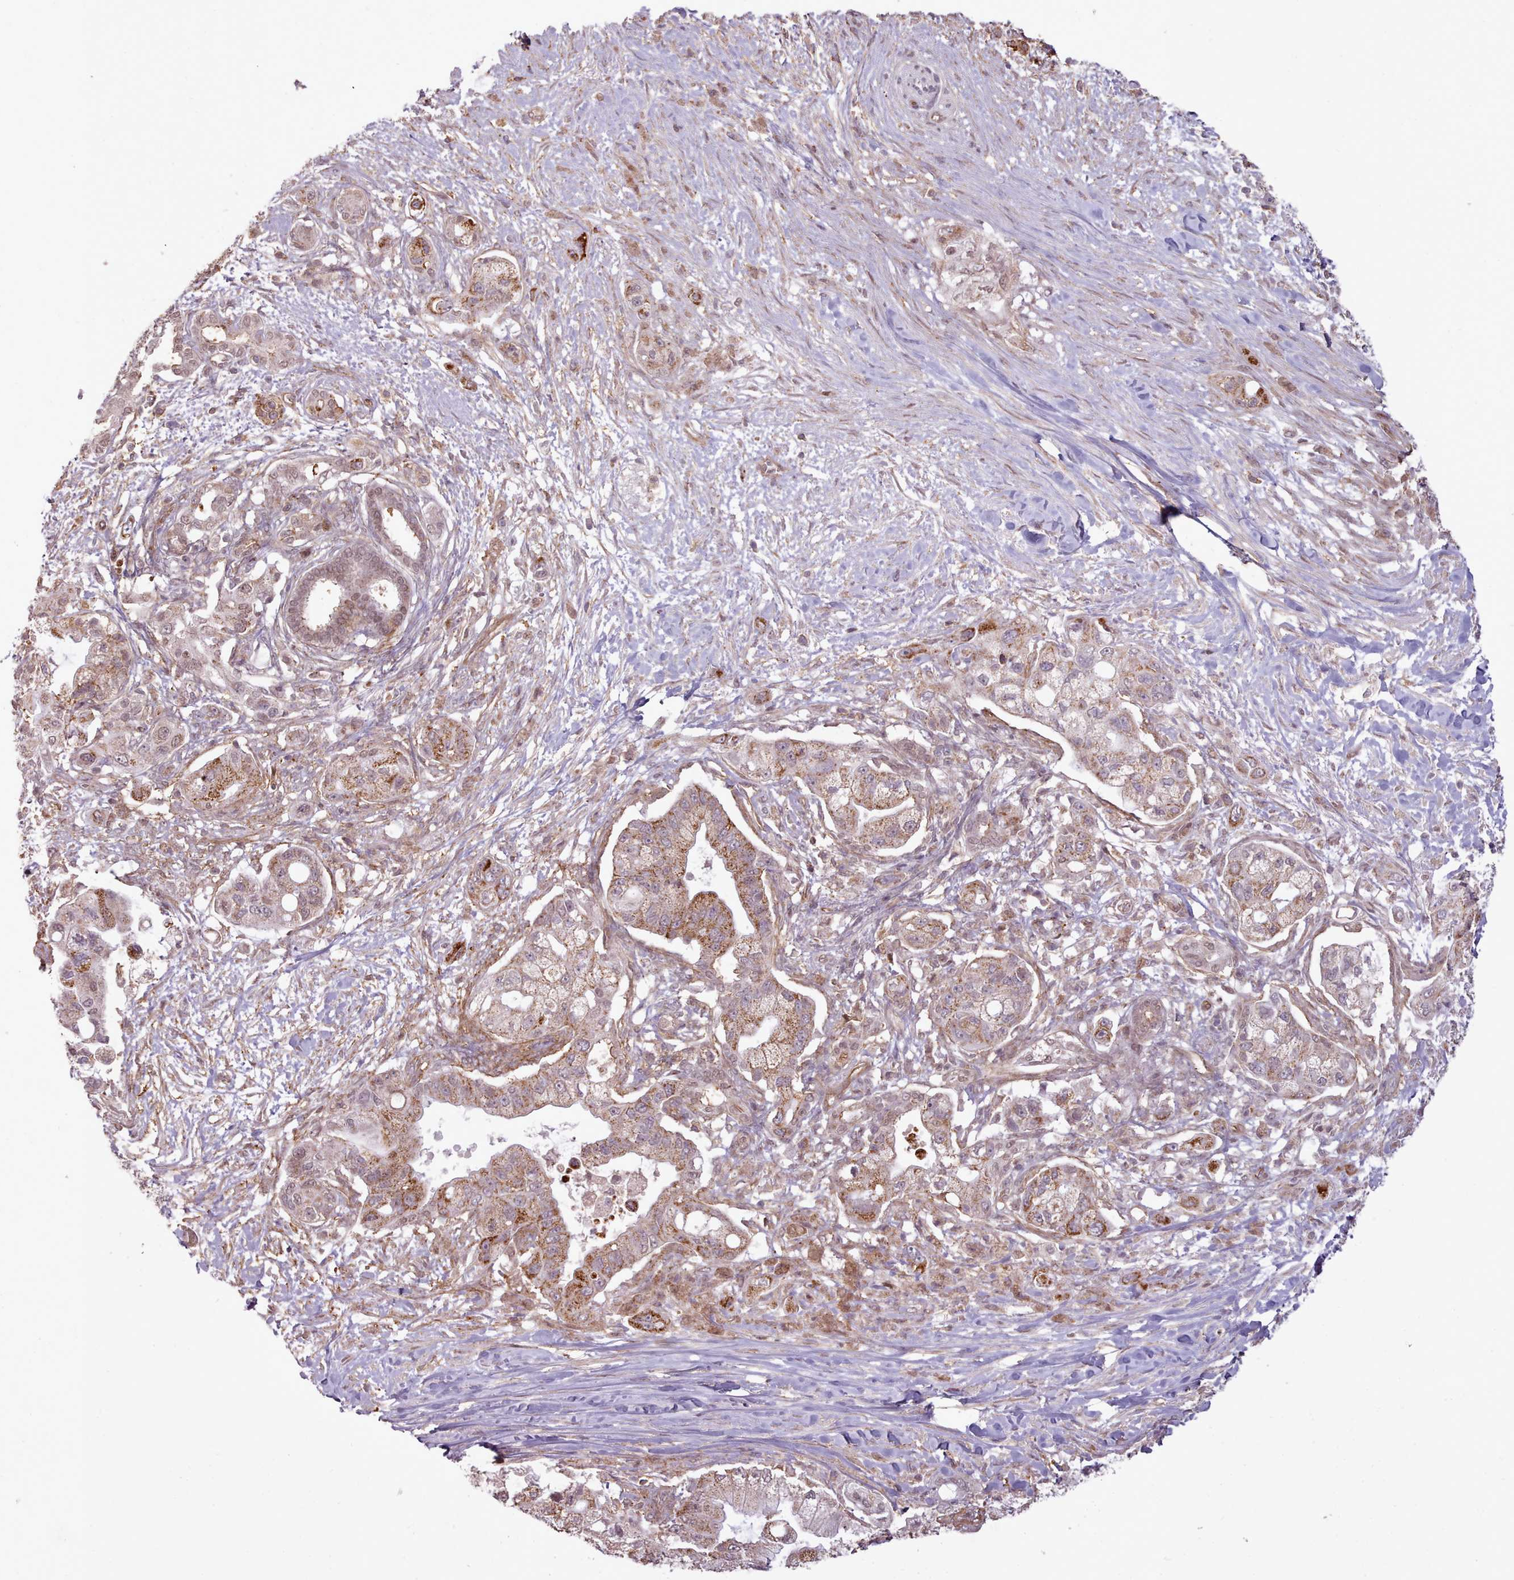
{"staining": {"intensity": "moderate", "quantity": "25%-75%", "location": "cytoplasmic/membranous"}, "tissue": "pancreatic cancer", "cell_type": "Tumor cells", "image_type": "cancer", "snomed": [{"axis": "morphology", "description": "Adenocarcinoma, NOS"}, {"axis": "topography", "description": "Pancreas"}], "caption": "Pancreatic adenocarcinoma stained with DAB (3,3'-diaminobenzidine) immunohistochemistry (IHC) exhibits medium levels of moderate cytoplasmic/membranous positivity in approximately 25%-75% of tumor cells. The protein is stained brown, and the nuclei are stained in blue (DAB (3,3'-diaminobenzidine) IHC with brightfield microscopy, high magnification).", "gene": "ZMYM4", "patient": {"sex": "male", "age": 57}}